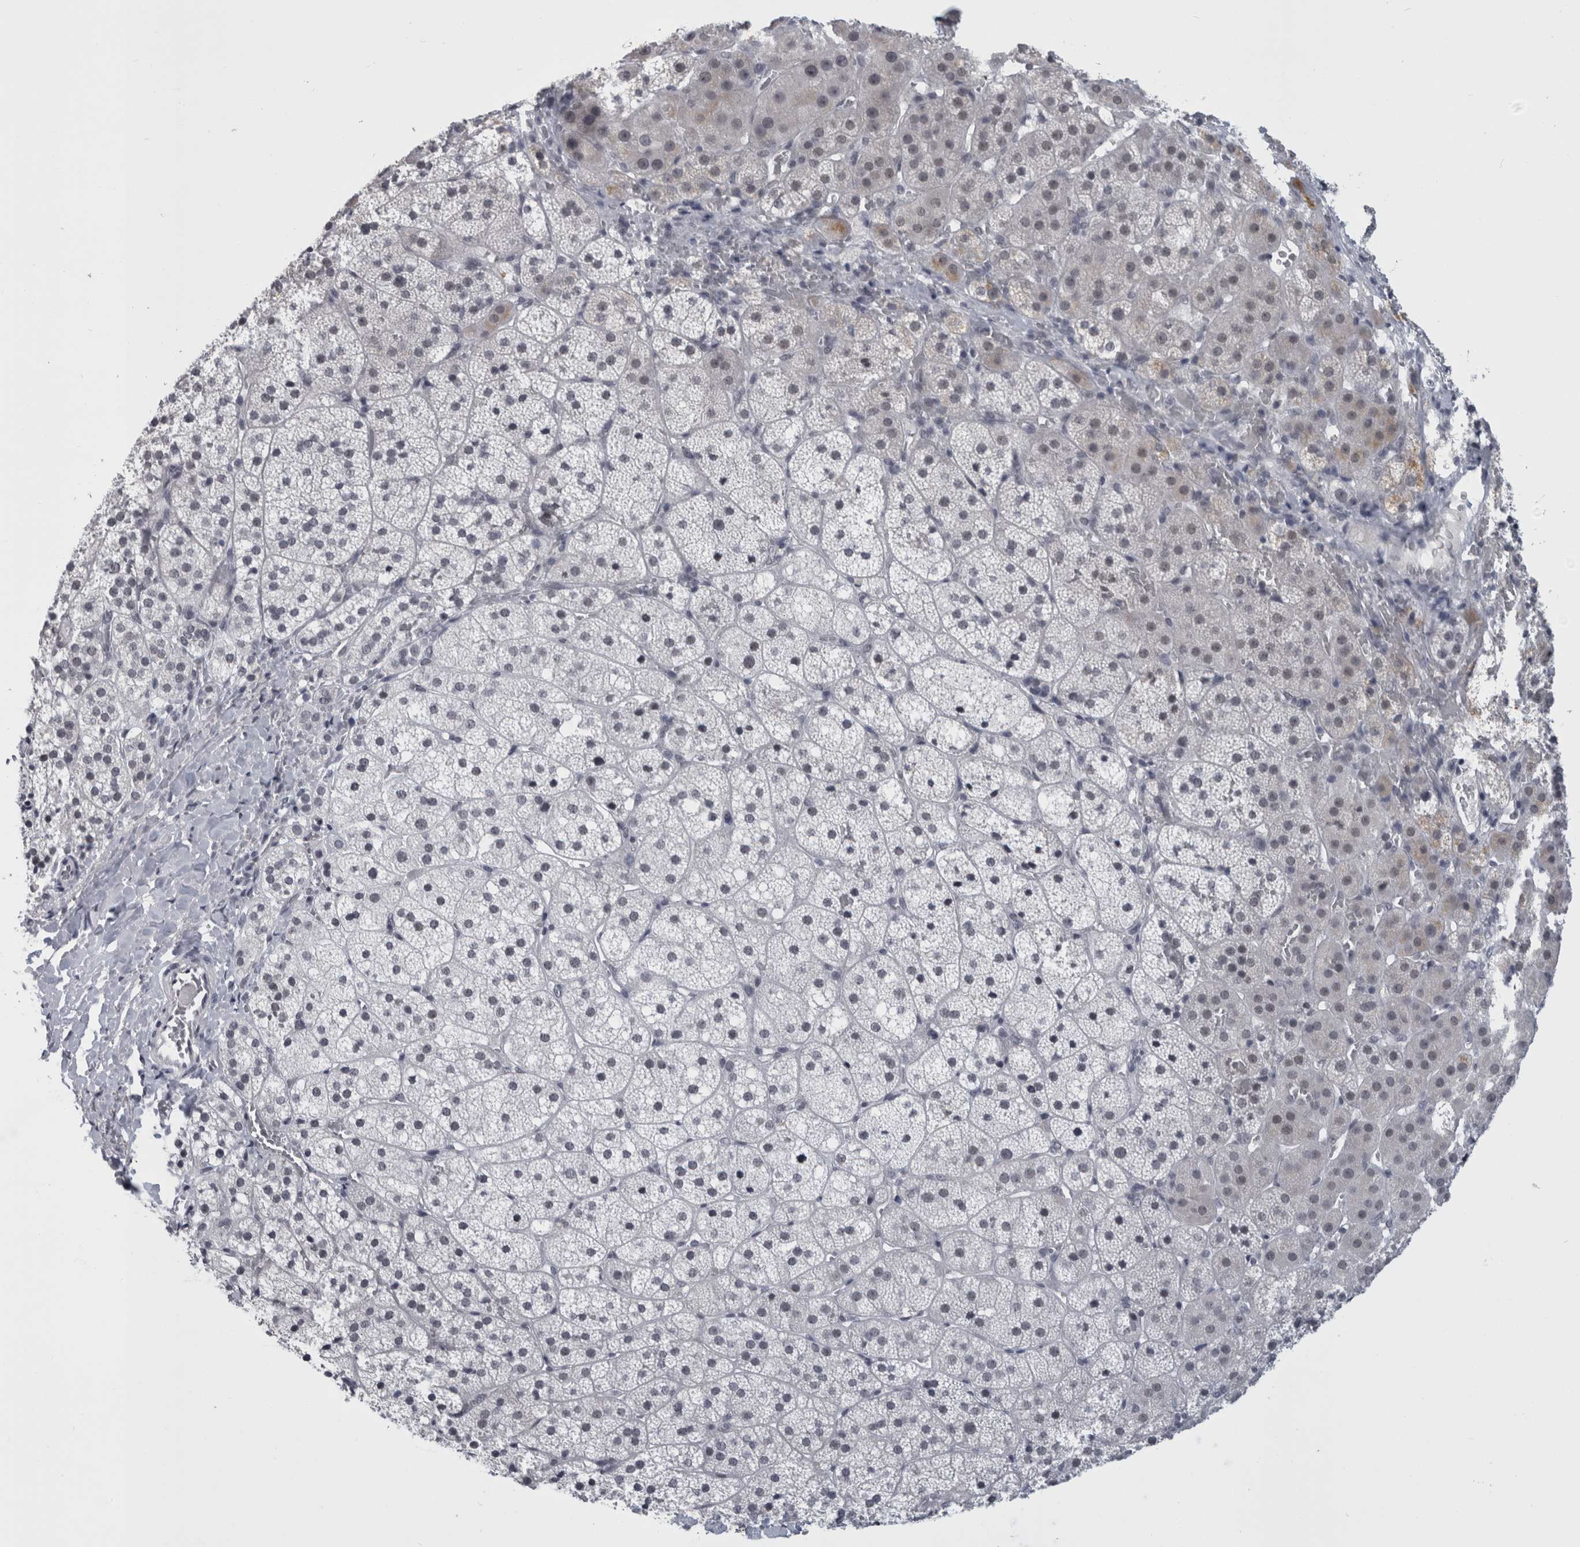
{"staining": {"intensity": "weak", "quantity": "25%-75%", "location": "nuclear"}, "tissue": "adrenal gland", "cell_type": "Glandular cells", "image_type": "normal", "snomed": [{"axis": "morphology", "description": "Normal tissue, NOS"}, {"axis": "topography", "description": "Adrenal gland"}], "caption": "Normal adrenal gland was stained to show a protein in brown. There is low levels of weak nuclear expression in approximately 25%-75% of glandular cells.", "gene": "ARID4B", "patient": {"sex": "female", "age": 44}}